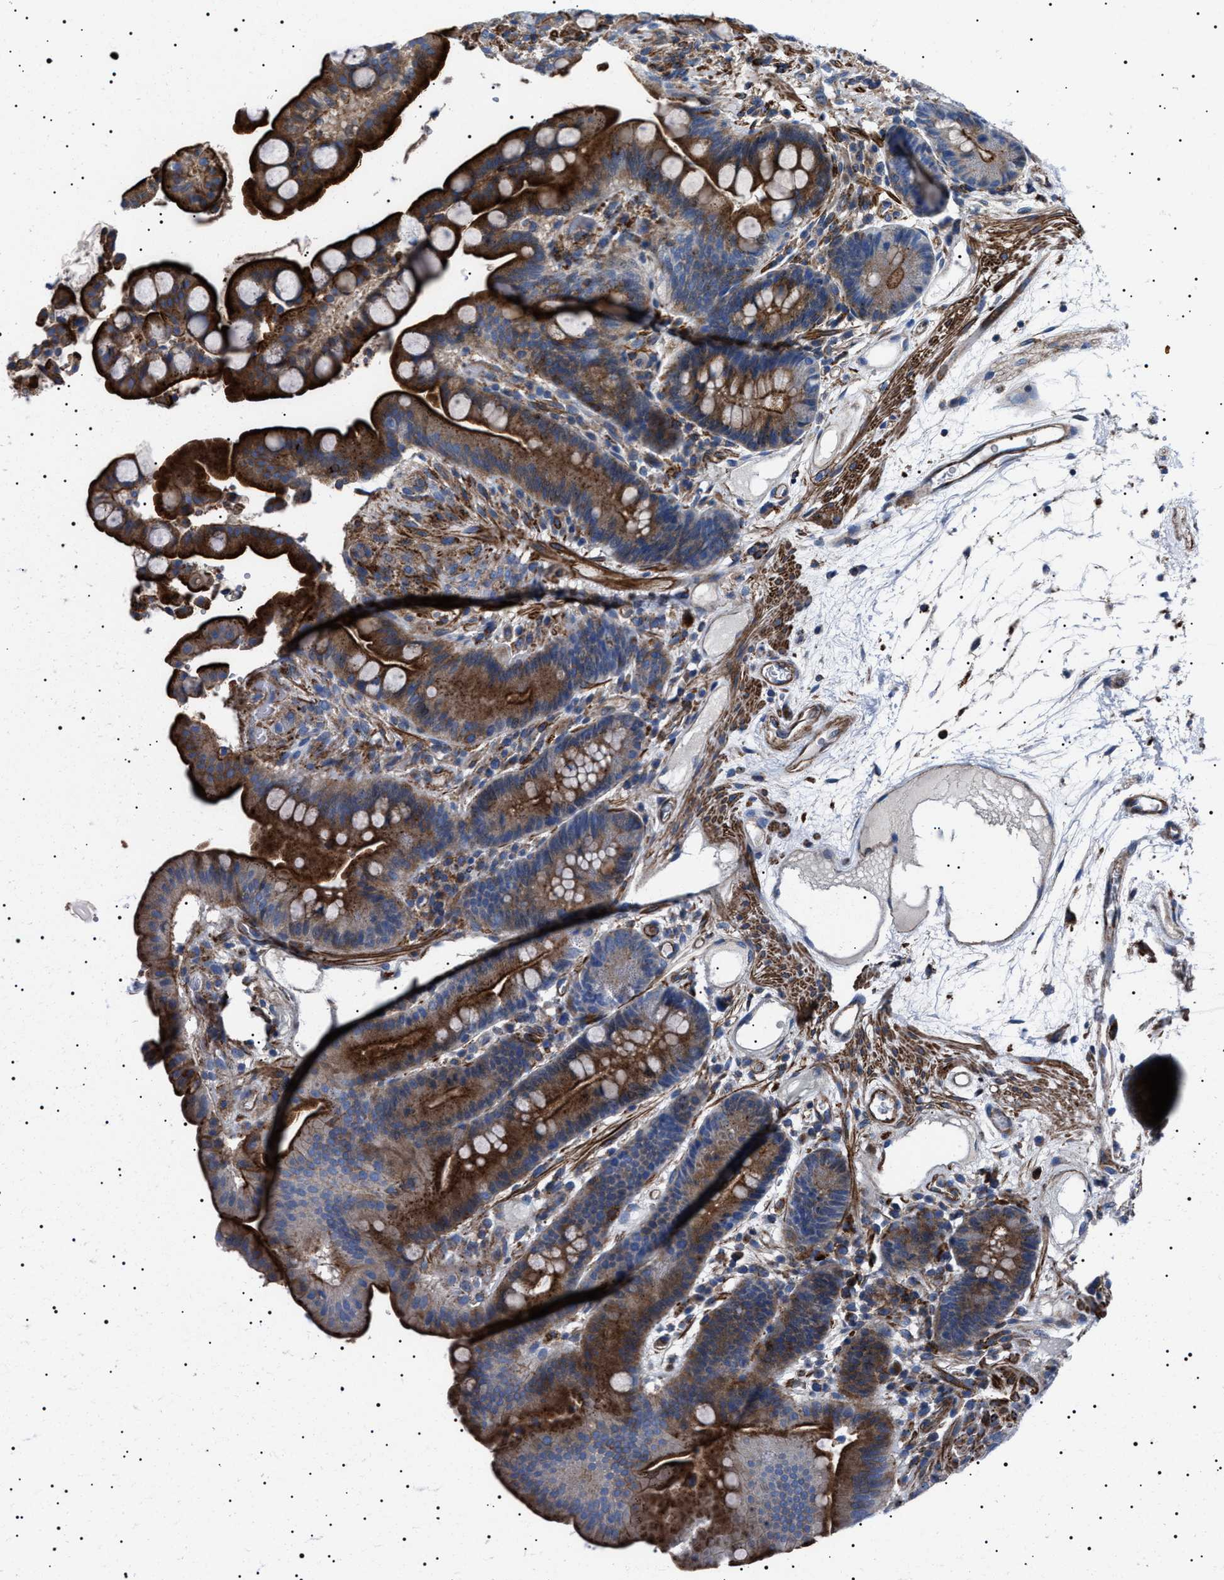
{"staining": {"intensity": "moderate", "quantity": ">75%", "location": "cytoplasmic/membranous"}, "tissue": "colon", "cell_type": "Endothelial cells", "image_type": "normal", "snomed": [{"axis": "morphology", "description": "Normal tissue, NOS"}, {"axis": "topography", "description": "Colon"}], "caption": "High-power microscopy captured an immunohistochemistry micrograph of benign colon, revealing moderate cytoplasmic/membranous expression in about >75% of endothelial cells.", "gene": "NEU1", "patient": {"sex": "male", "age": 73}}